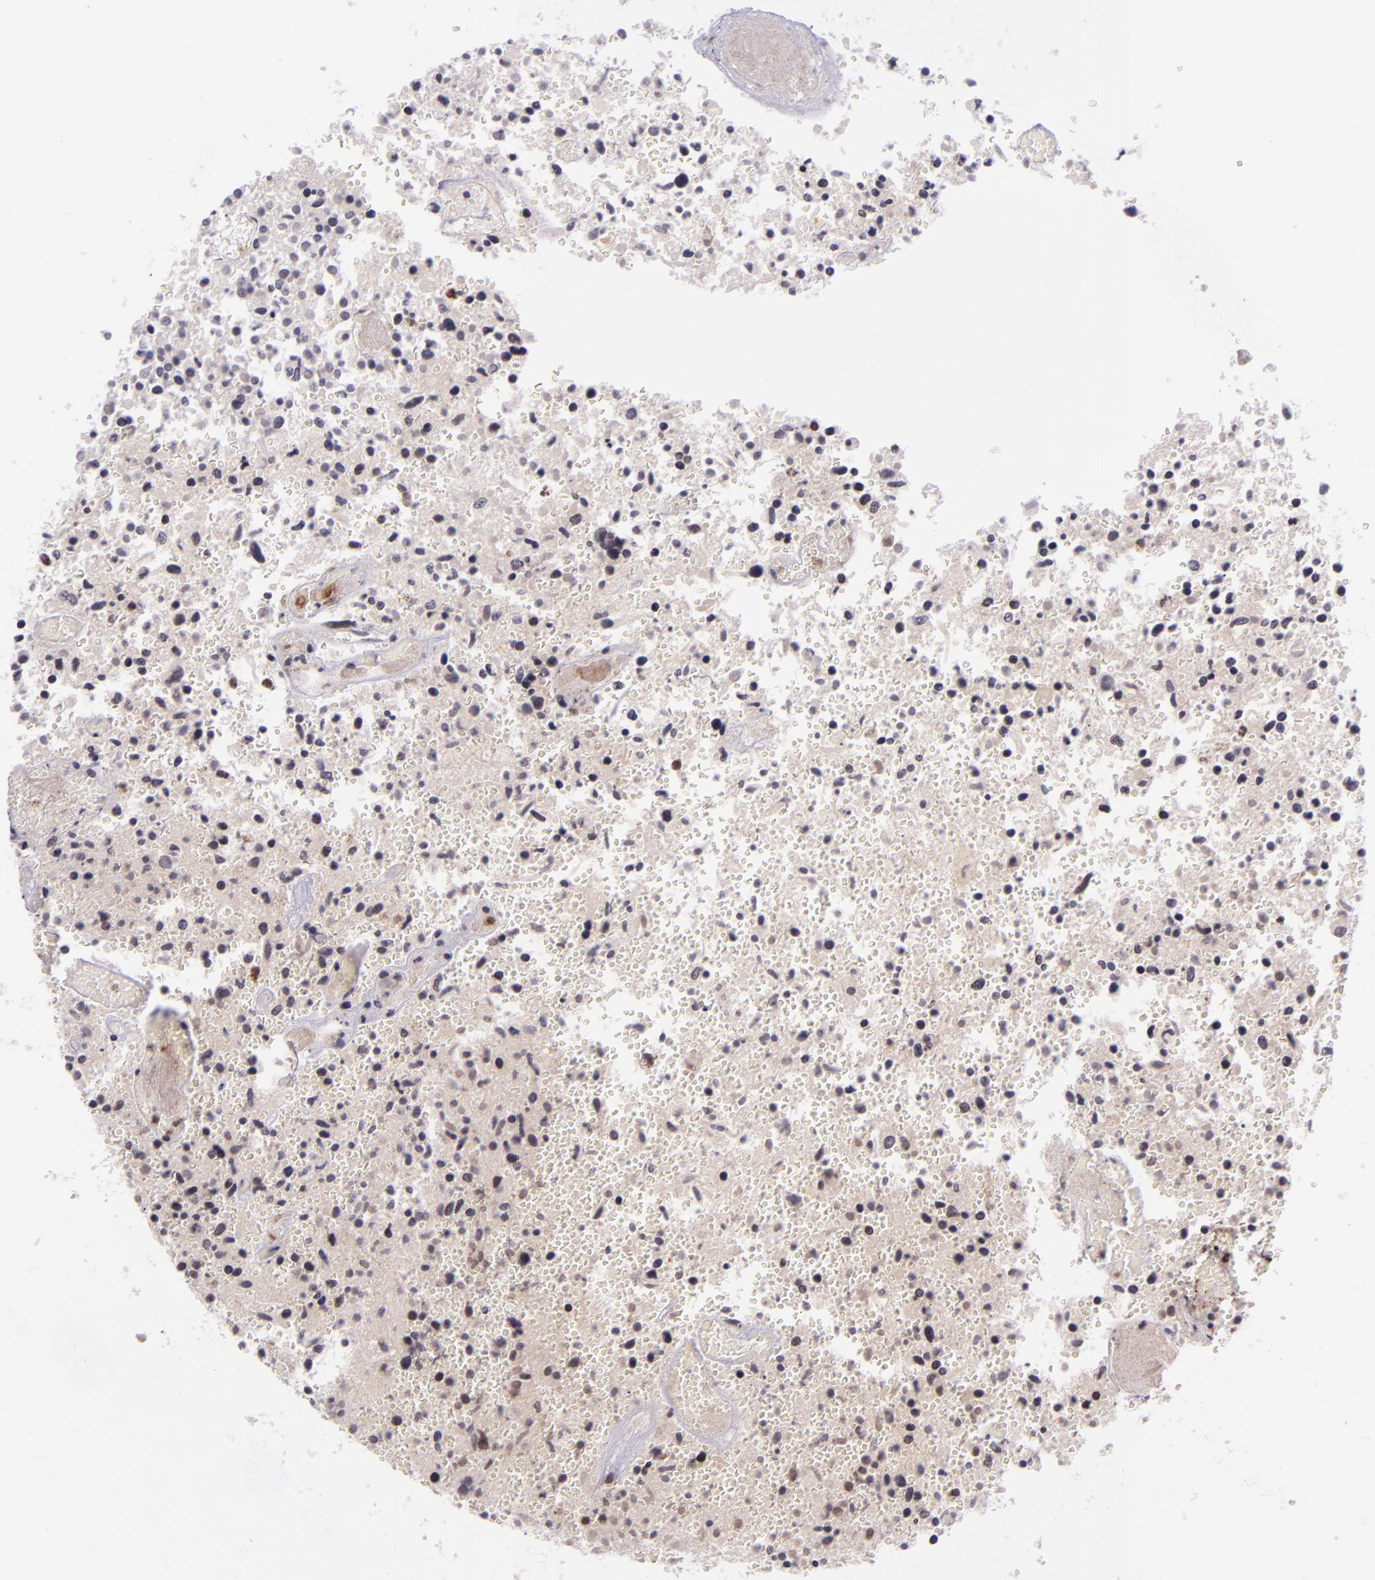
{"staining": {"intensity": "negative", "quantity": "none", "location": "none"}, "tissue": "glioma", "cell_type": "Tumor cells", "image_type": "cancer", "snomed": [{"axis": "morphology", "description": "Glioma, malignant, High grade"}, {"axis": "topography", "description": "Brain"}], "caption": "A high-resolution micrograph shows IHC staining of glioma, which demonstrates no significant staining in tumor cells. (DAB (3,3'-diaminobenzidine) immunohistochemistry with hematoxylin counter stain).", "gene": "SELL", "patient": {"sex": "male", "age": 72}}